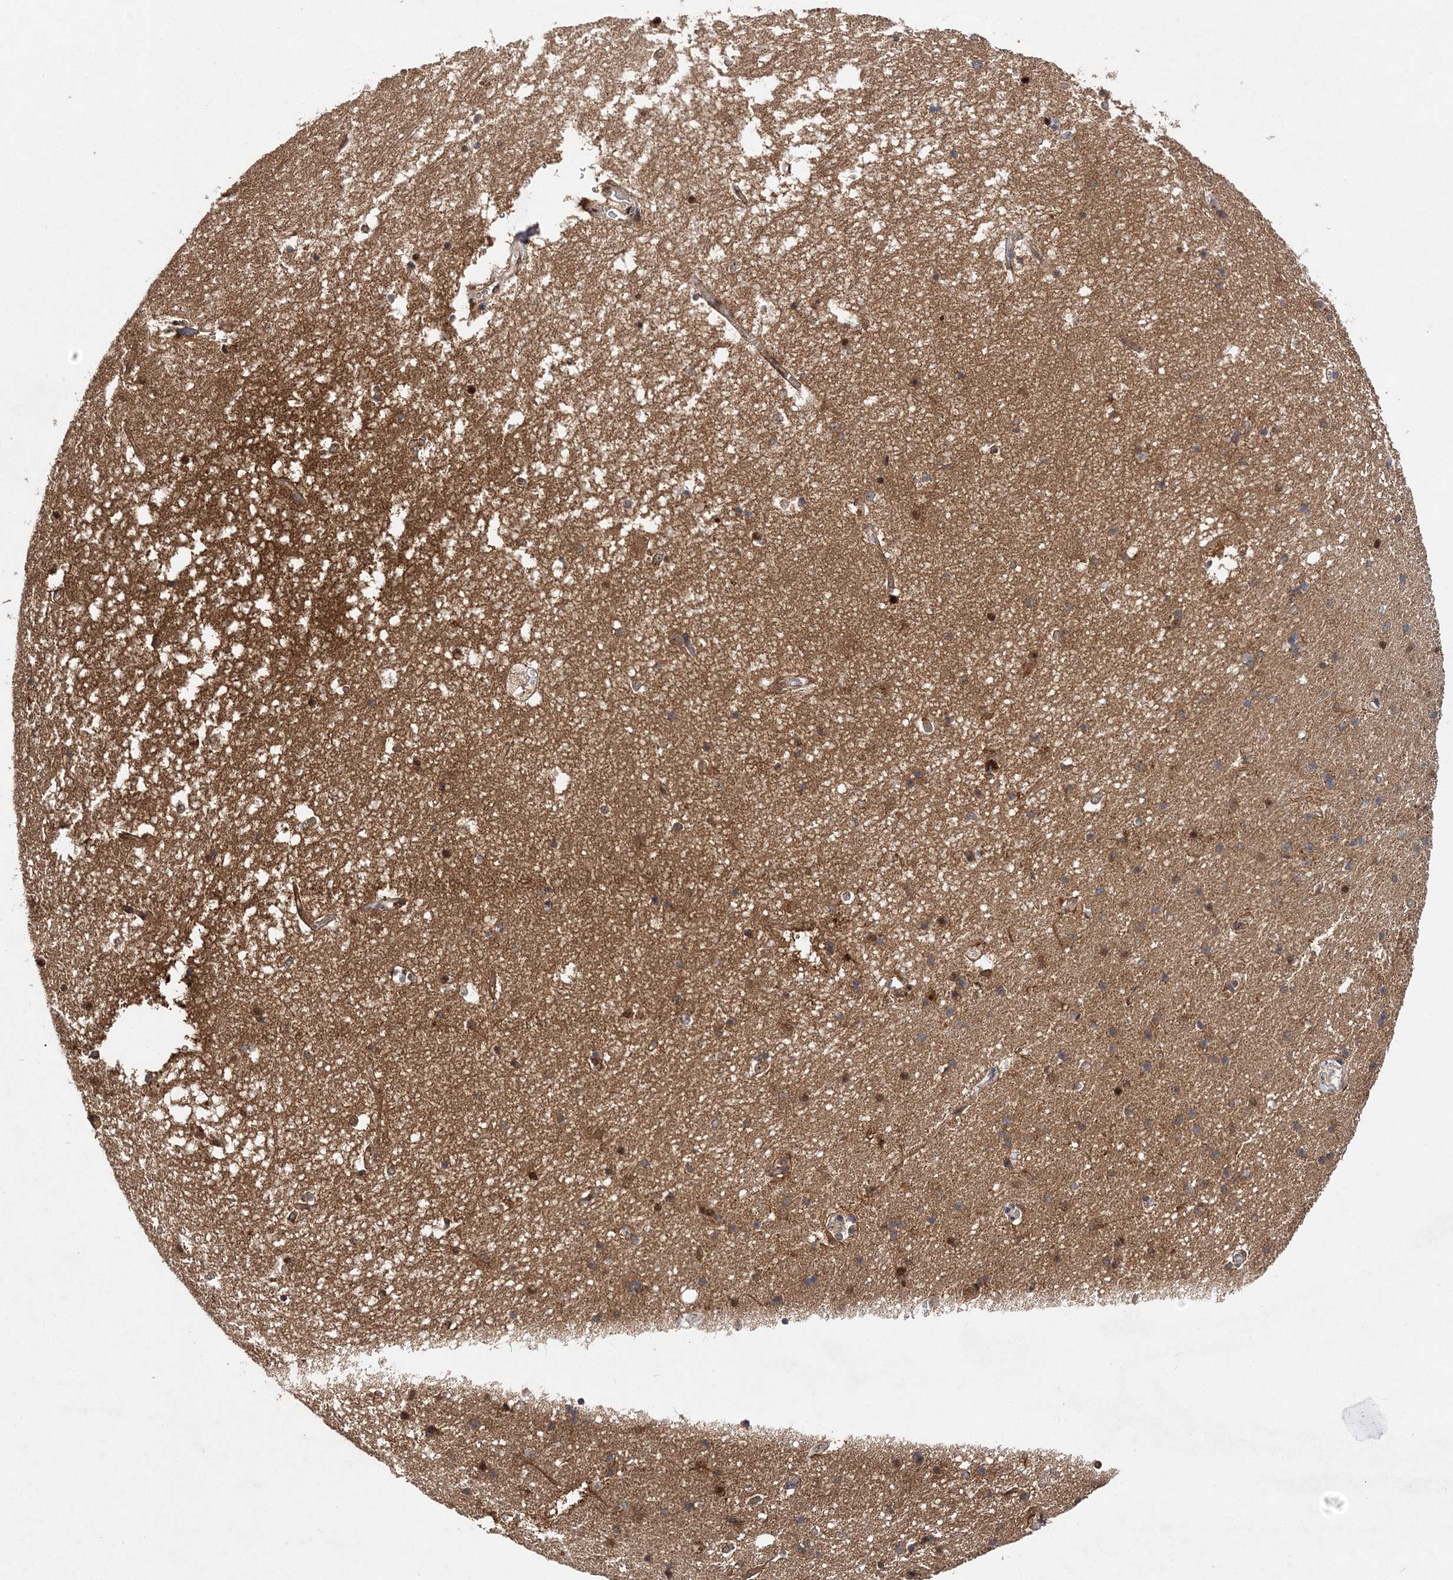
{"staining": {"intensity": "moderate", "quantity": "25%-75%", "location": "cytoplasmic/membranous,nuclear"}, "tissue": "hippocampus", "cell_type": "Glial cells", "image_type": "normal", "snomed": [{"axis": "morphology", "description": "Normal tissue, NOS"}, {"axis": "topography", "description": "Hippocampus"}], "caption": "Immunohistochemistry (DAB) staining of benign human hippocampus exhibits moderate cytoplasmic/membranous,nuclear protein positivity in about 25%-75% of glial cells. Ihc stains the protein in brown and the nuclei are stained blue.", "gene": "NIF3L1", "patient": {"sex": "male", "age": 45}}